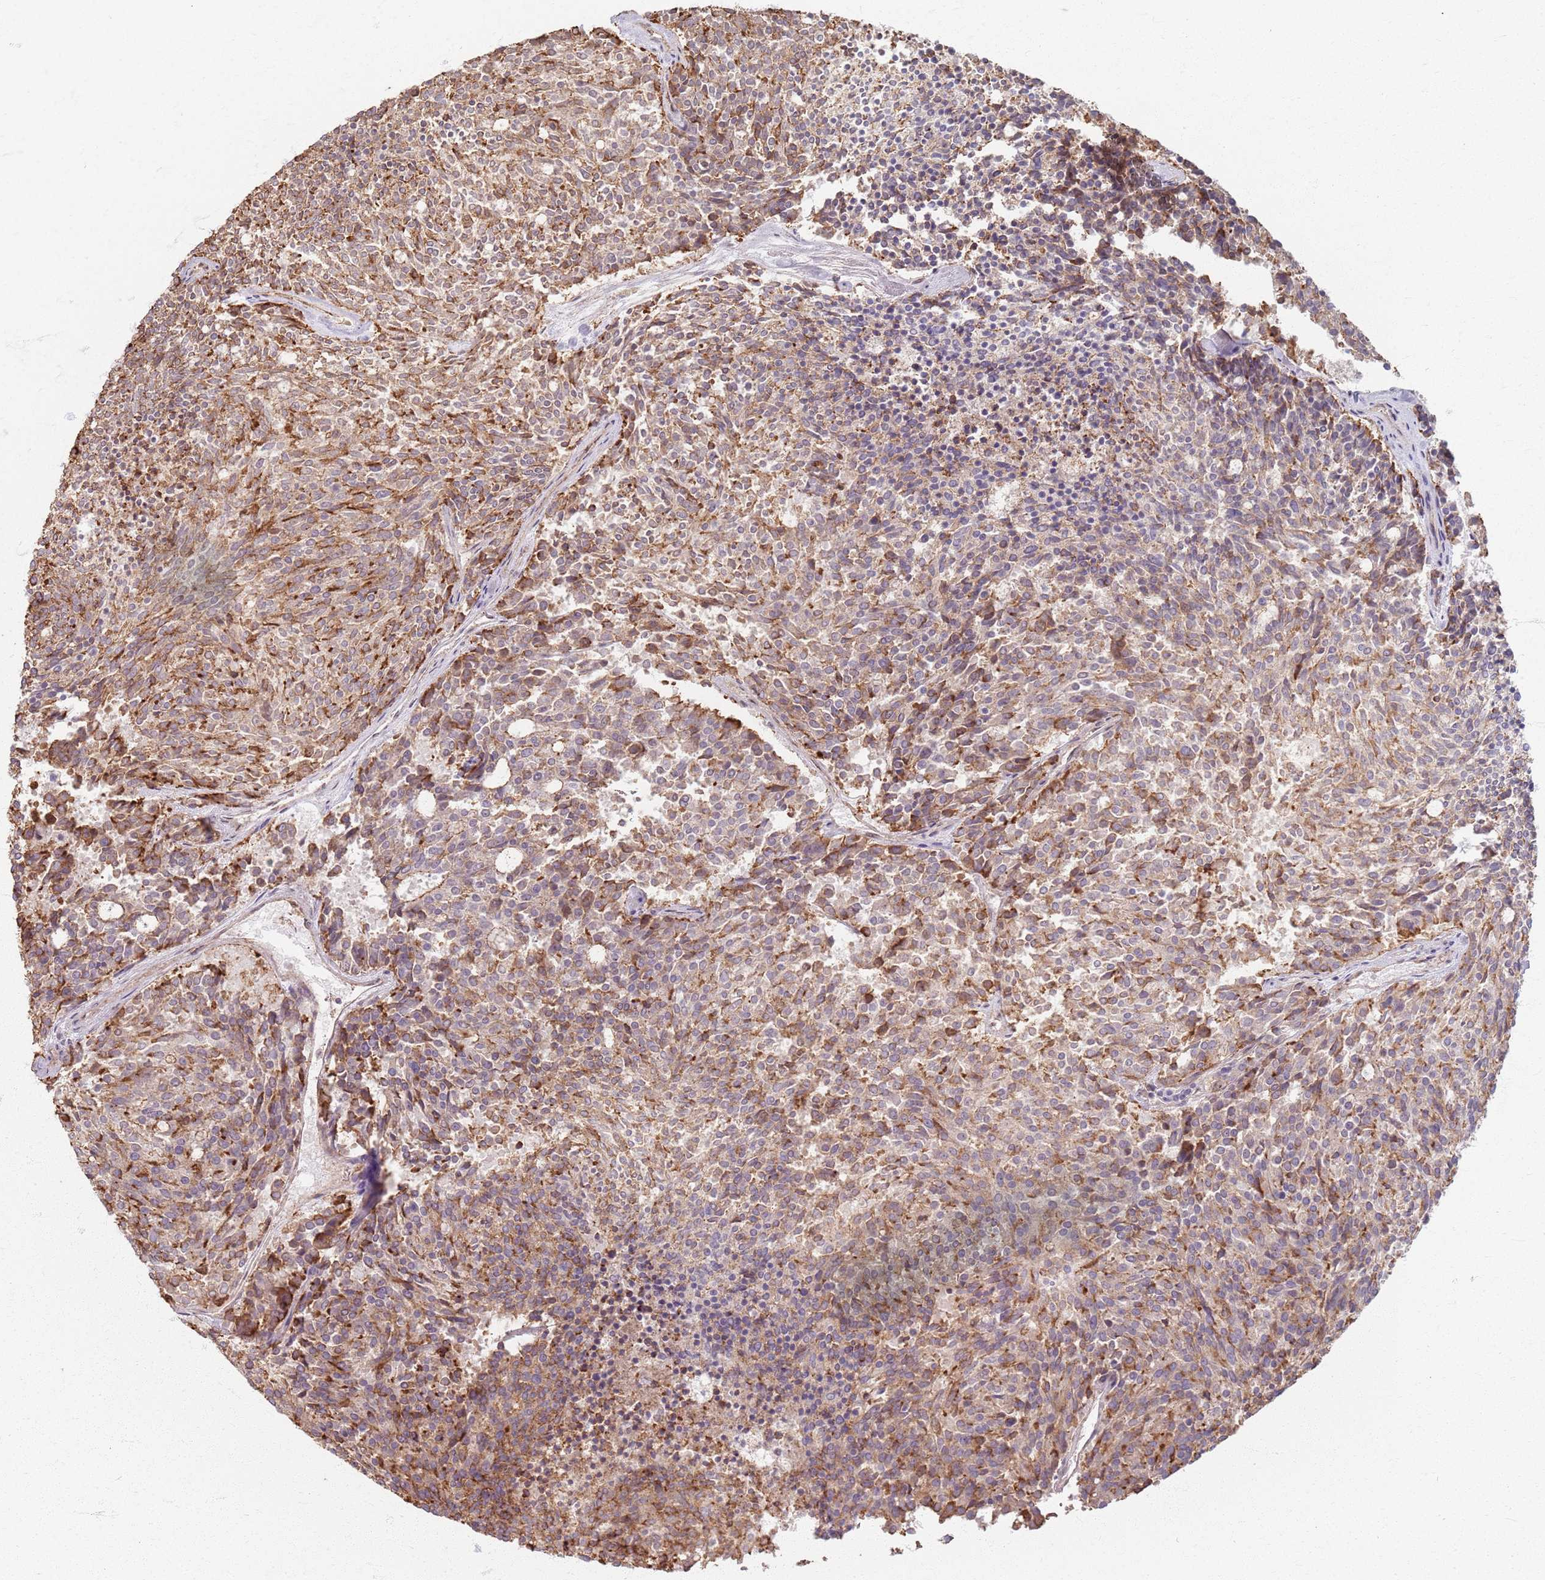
{"staining": {"intensity": "moderate", "quantity": ">75%", "location": "cytoplasmic/membranous"}, "tissue": "carcinoid", "cell_type": "Tumor cells", "image_type": "cancer", "snomed": [{"axis": "morphology", "description": "Carcinoid, malignant, NOS"}, {"axis": "topography", "description": "Pancreas"}], "caption": "High-power microscopy captured an IHC histopathology image of carcinoid (malignant), revealing moderate cytoplasmic/membranous expression in approximately >75% of tumor cells. The protein of interest is stained brown, and the nuclei are stained in blue (DAB IHC with brightfield microscopy, high magnification).", "gene": "KCNA5", "patient": {"sex": "female", "age": 54}}